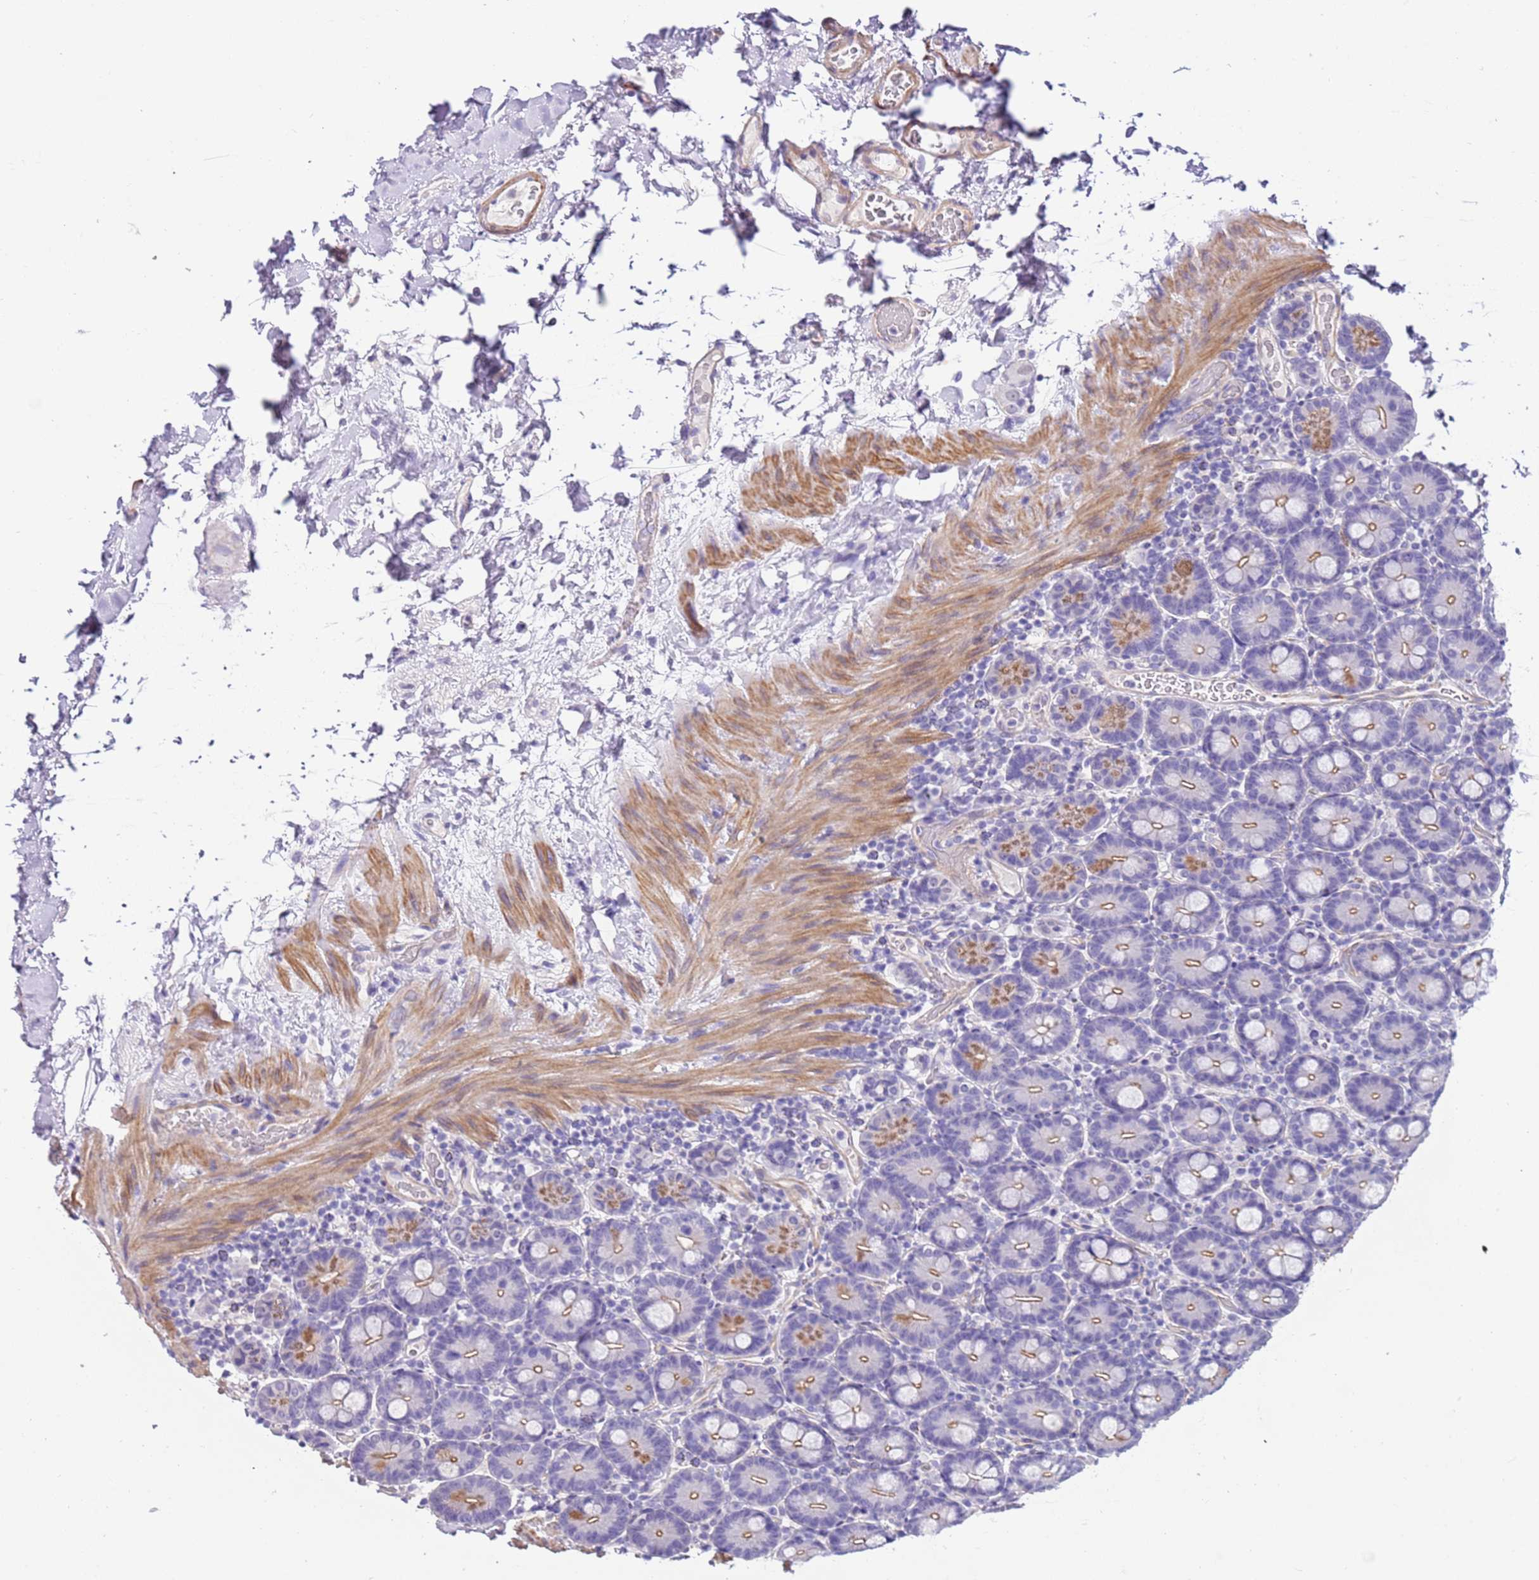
{"staining": {"intensity": "moderate", "quantity": "<25%", "location": "cytoplasmic/membranous"}, "tissue": "duodenum", "cell_type": "Glandular cells", "image_type": "normal", "snomed": [{"axis": "morphology", "description": "Normal tissue, NOS"}, {"axis": "topography", "description": "Duodenum"}], "caption": "Human duodenum stained with a brown dye displays moderate cytoplasmic/membranous positive staining in approximately <25% of glandular cells.", "gene": "PCGF2", "patient": {"sex": "male", "age": 55}}